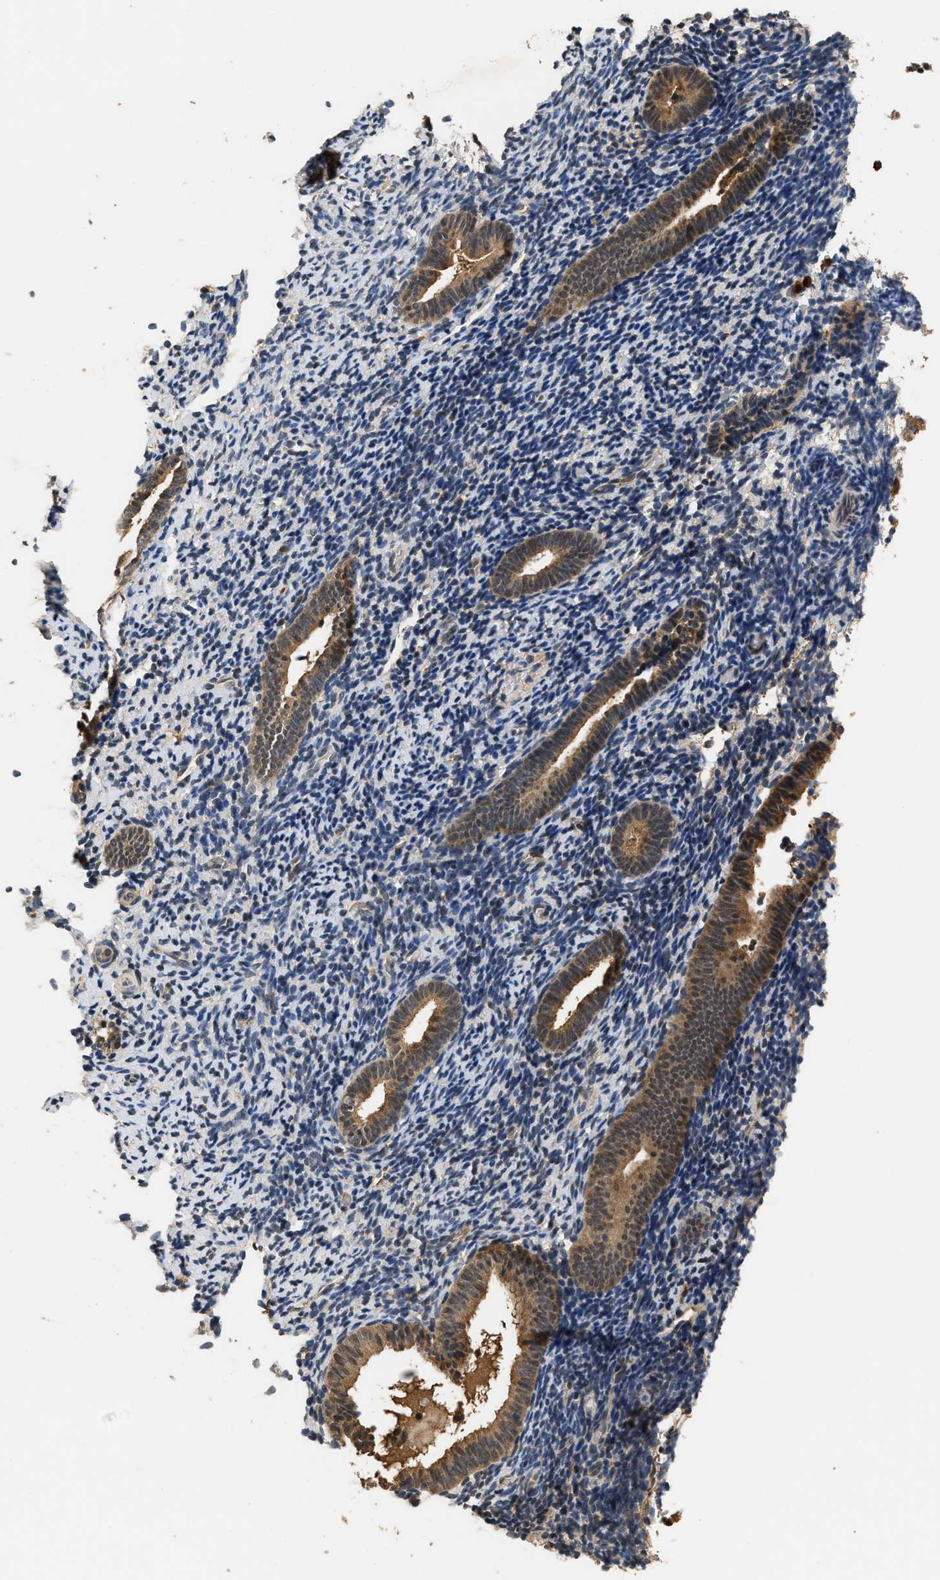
{"staining": {"intensity": "negative", "quantity": "none", "location": "none"}, "tissue": "endometrium", "cell_type": "Cells in endometrial stroma", "image_type": "normal", "snomed": [{"axis": "morphology", "description": "Normal tissue, NOS"}, {"axis": "topography", "description": "Endometrium"}], "caption": "DAB immunohistochemical staining of benign human endometrium shows no significant positivity in cells in endometrial stroma. The staining is performed using DAB brown chromogen with nuclei counter-stained in using hematoxylin.", "gene": "GPI", "patient": {"sex": "female", "age": 51}}